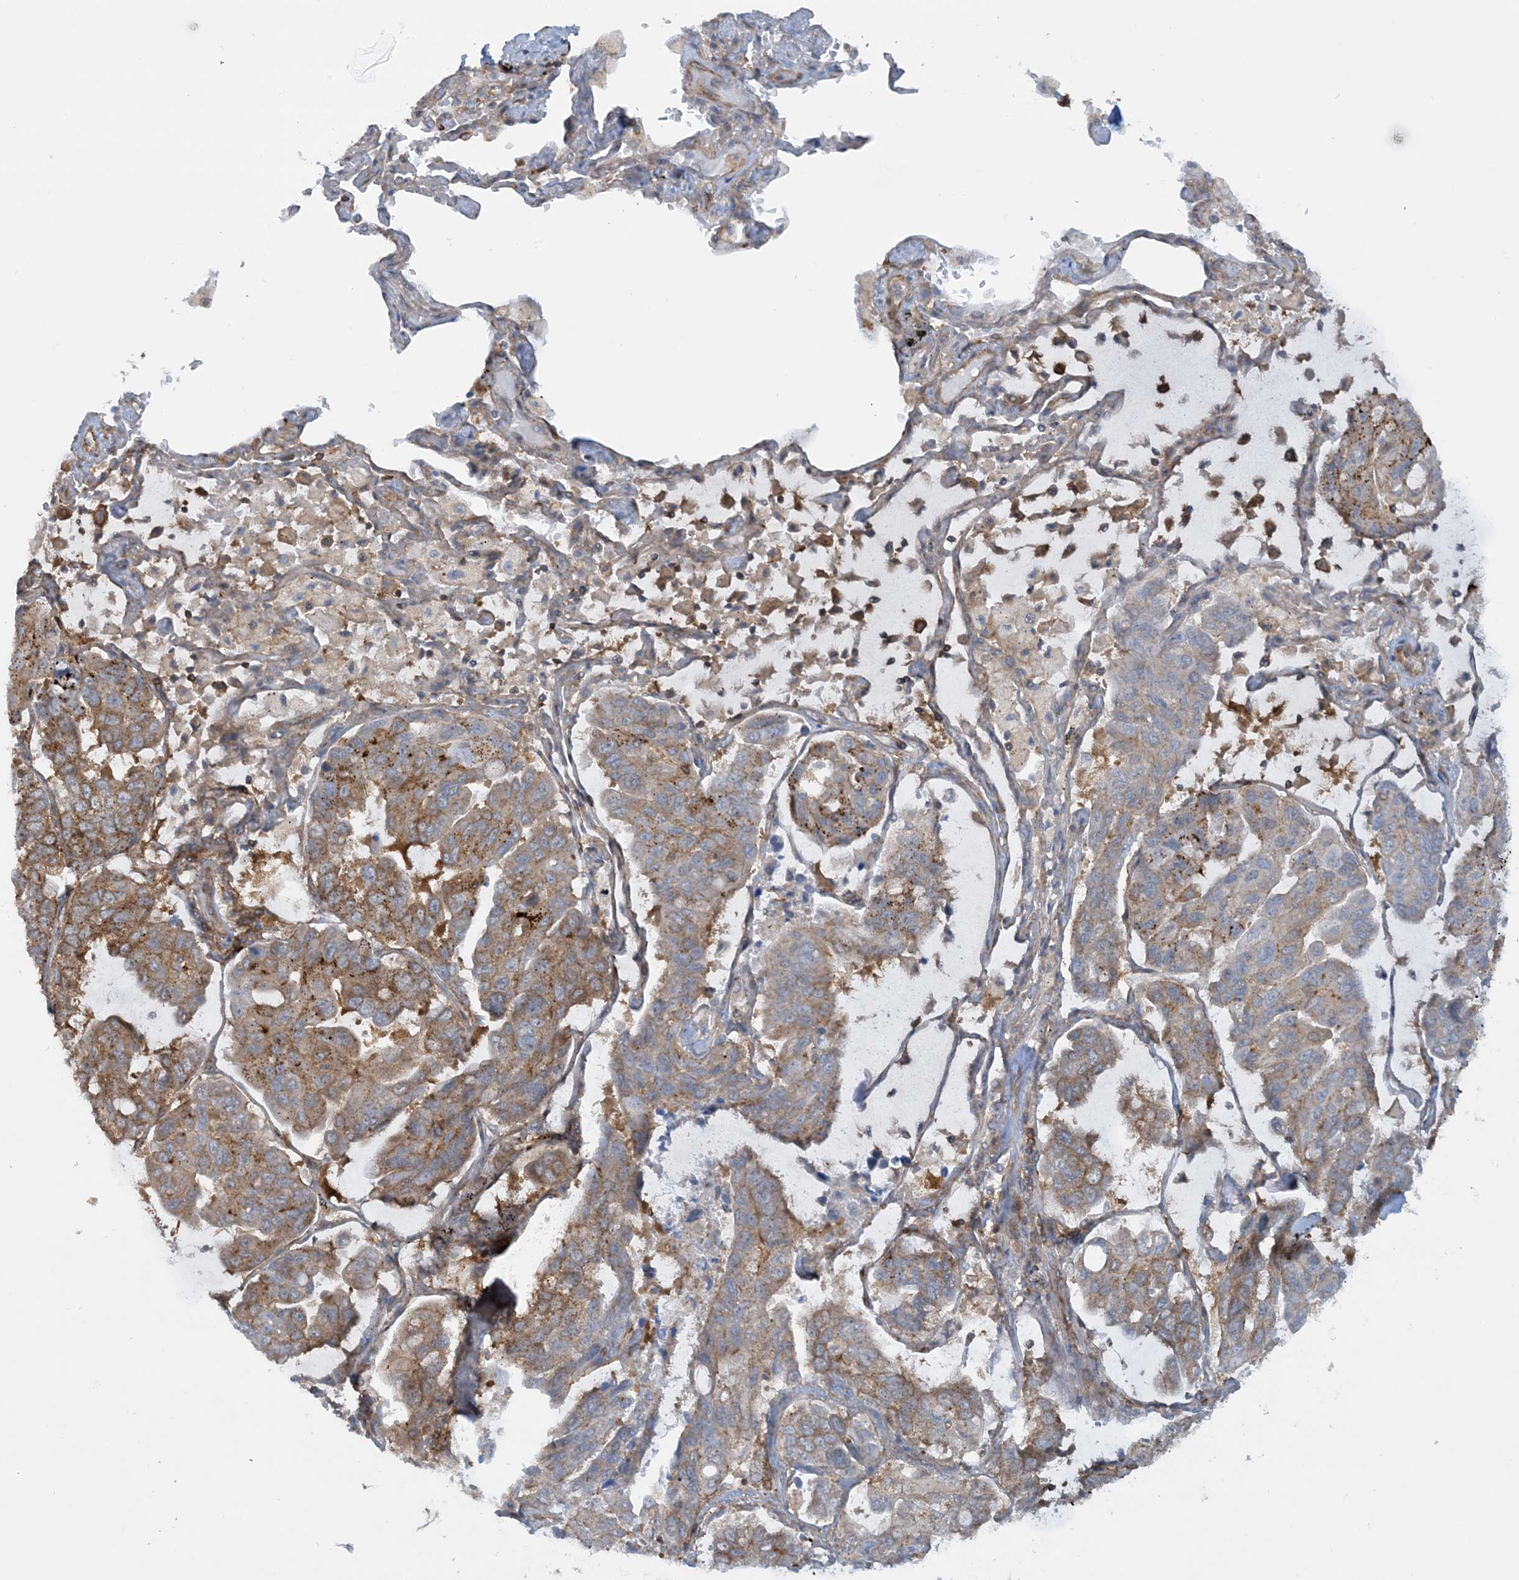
{"staining": {"intensity": "moderate", "quantity": "25%-75%", "location": "cytoplasmic/membranous"}, "tissue": "lung cancer", "cell_type": "Tumor cells", "image_type": "cancer", "snomed": [{"axis": "morphology", "description": "Adenocarcinoma, NOS"}, {"axis": "topography", "description": "Lung"}], "caption": "Moderate cytoplasmic/membranous staining for a protein is seen in approximately 25%-75% of tumor cells of lung cancer using IHC.", "gene": "STAM2", "patient": {"sex": "male", "age": 64}}